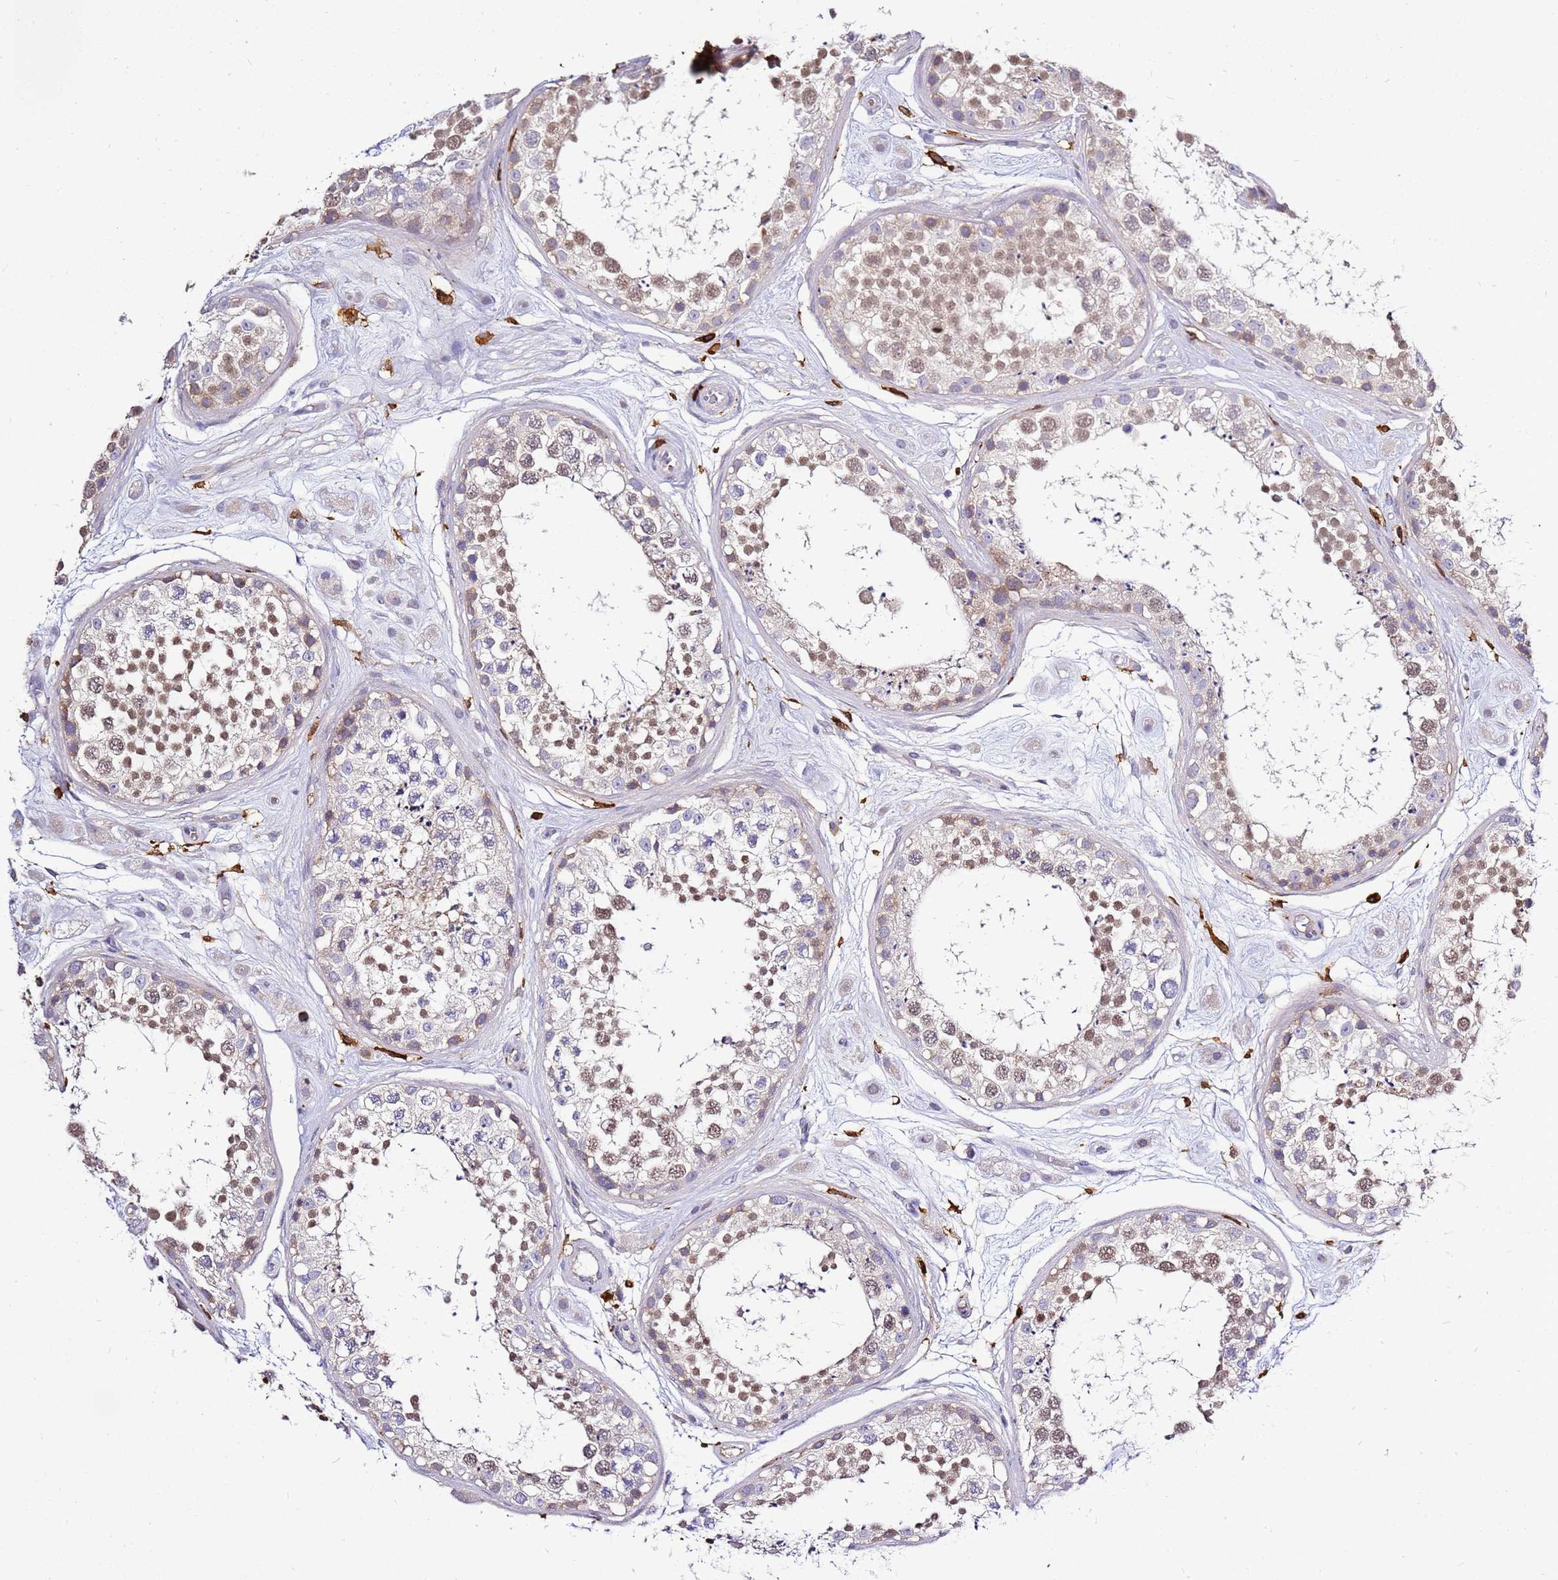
{"staining": {"intensity": "weak", "quantity": ">75%", "location": "nuclear"}, "tissue": "testis", "cell_type": "Cells in seminiferous ducts", "image_type": "normal", "snomed": [{"axis": "morphology", "description": "Normal tissue, NOS"}, {"axis": "topography", "description": "Testis"}], "caption": "A histopathology image of human testis stained for a protein exhibits weak nuclear brown staining in cells in seminiferous ducts.", "gene": "CORO1A", "patient": {"sex": "male", "age": 25}}